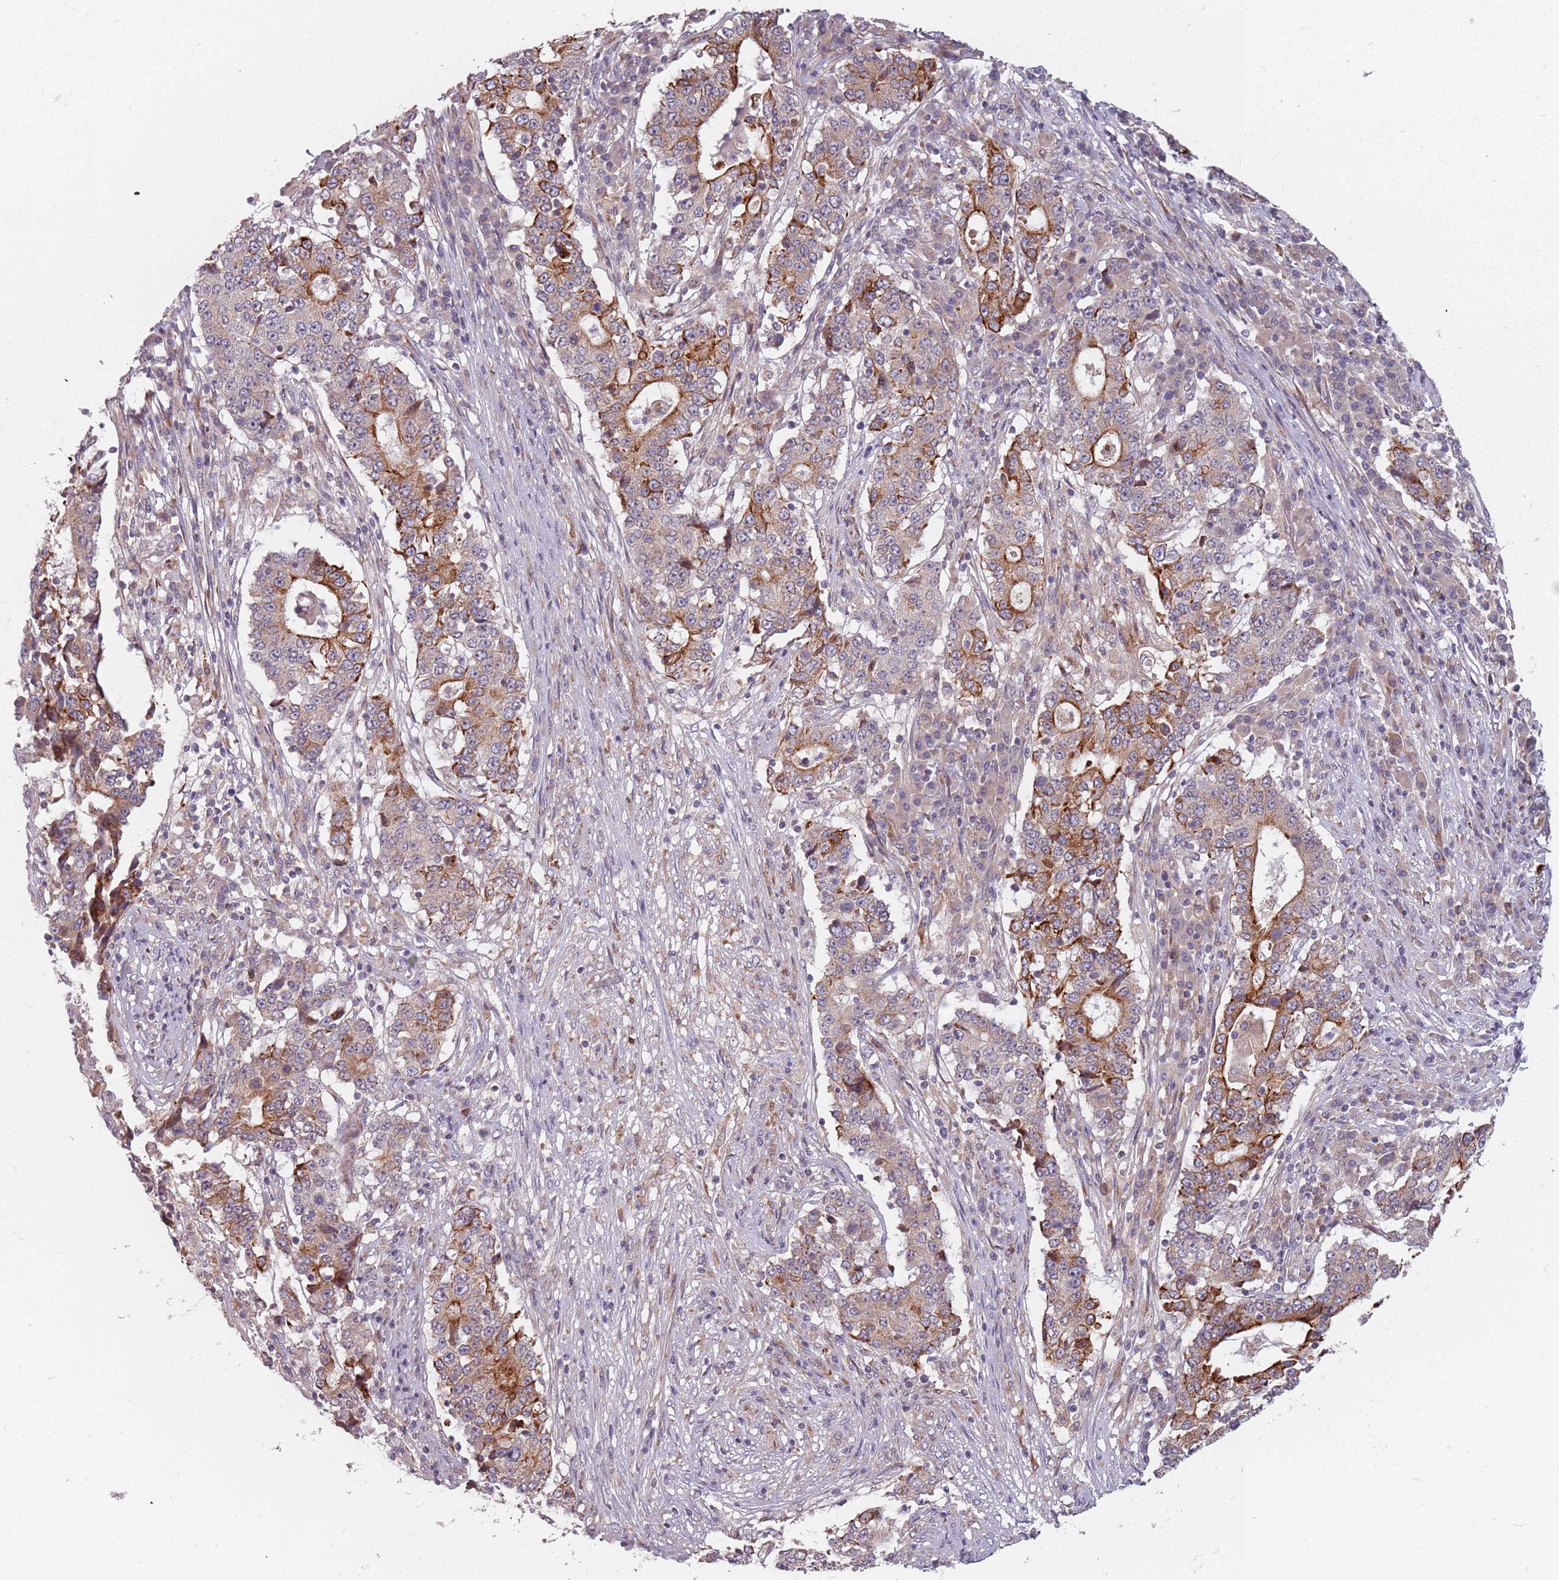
{"staining": {"intensity": "moderate", "quantity": "25%-75%", "location": "cytoplasmic/membranous"}, "tissue": "stomach cancer", "cell_type": "Tumor cells", "image_type": "cancer", "snomed": [{"axis": "morphology", "description": "Adenocarcinoma, NOS"}, {"axis": "topography", "description": "Stomach"}], "caption": "Immunohistochemical staining of stomach cancer (adenocarcinoma) exhibits medium levels of moderate cytoplasmic/membranous expression in about 25%-75% of tumor cells.", "gene": "ADAL", "patient": {"sex": "male", "age": 59}}